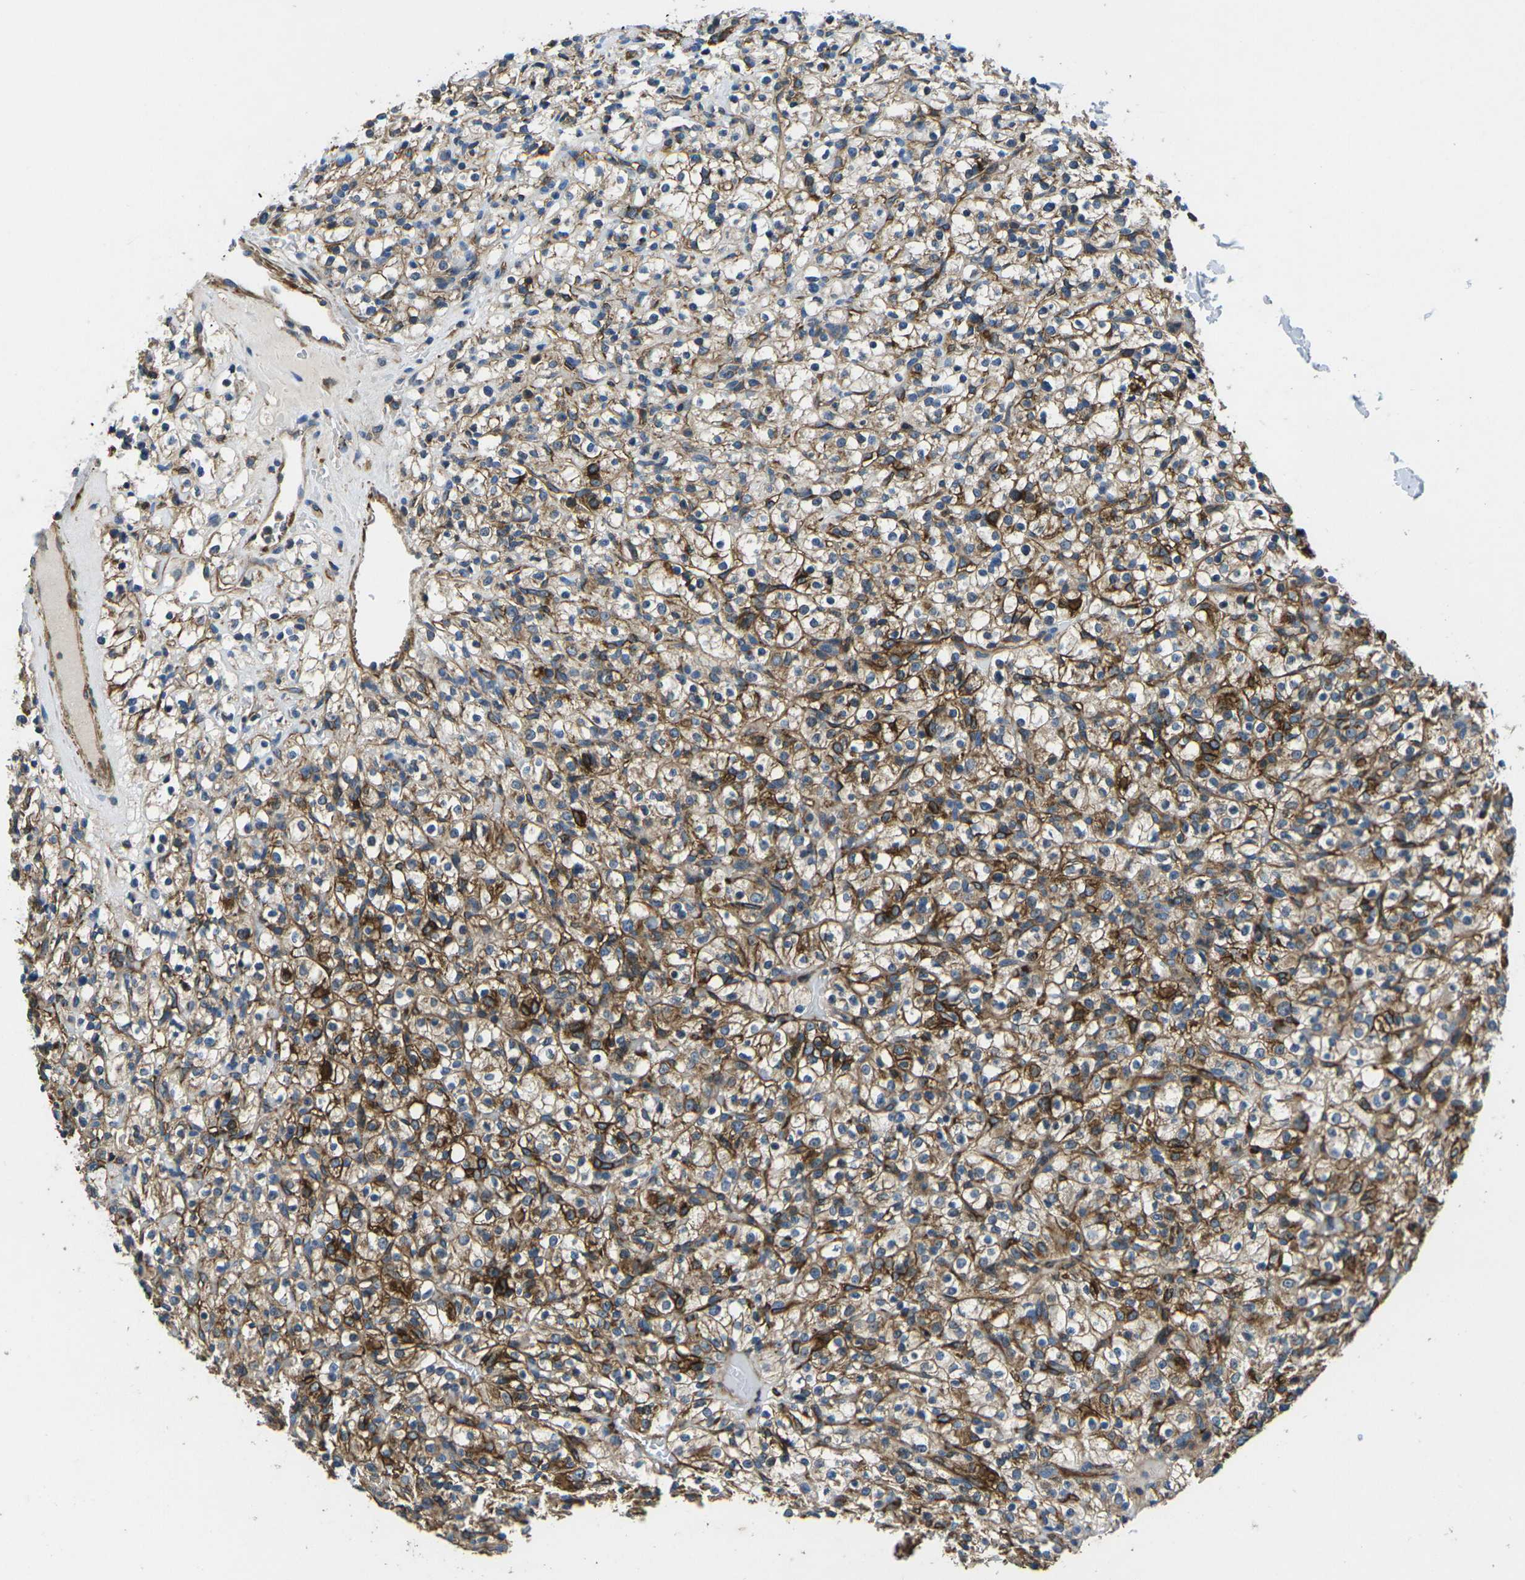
{"staining": {"intensity": "moderate", "quantity": ">75%", "location": "cytoplasmic/membranous"}, "tissue": "renal cancer", "cell_type": "Tumor cells", "image_type": "cancer", "snomed": [{"axis": "morphology", "description": "Normal tissue, NOS"}, {"axis": "morphology", "description": "Adenocarcinoma, NOS"}, {"axis": "topography", "description": "Kidney"}], "caption": "Moderate cytoplasmic/membranous protein staining is seen in approximately >75% of tumor cells in renal adenocarcinoma.", "gene": "KCNJ15", "patient": {"sex": "female", "age": 72}}